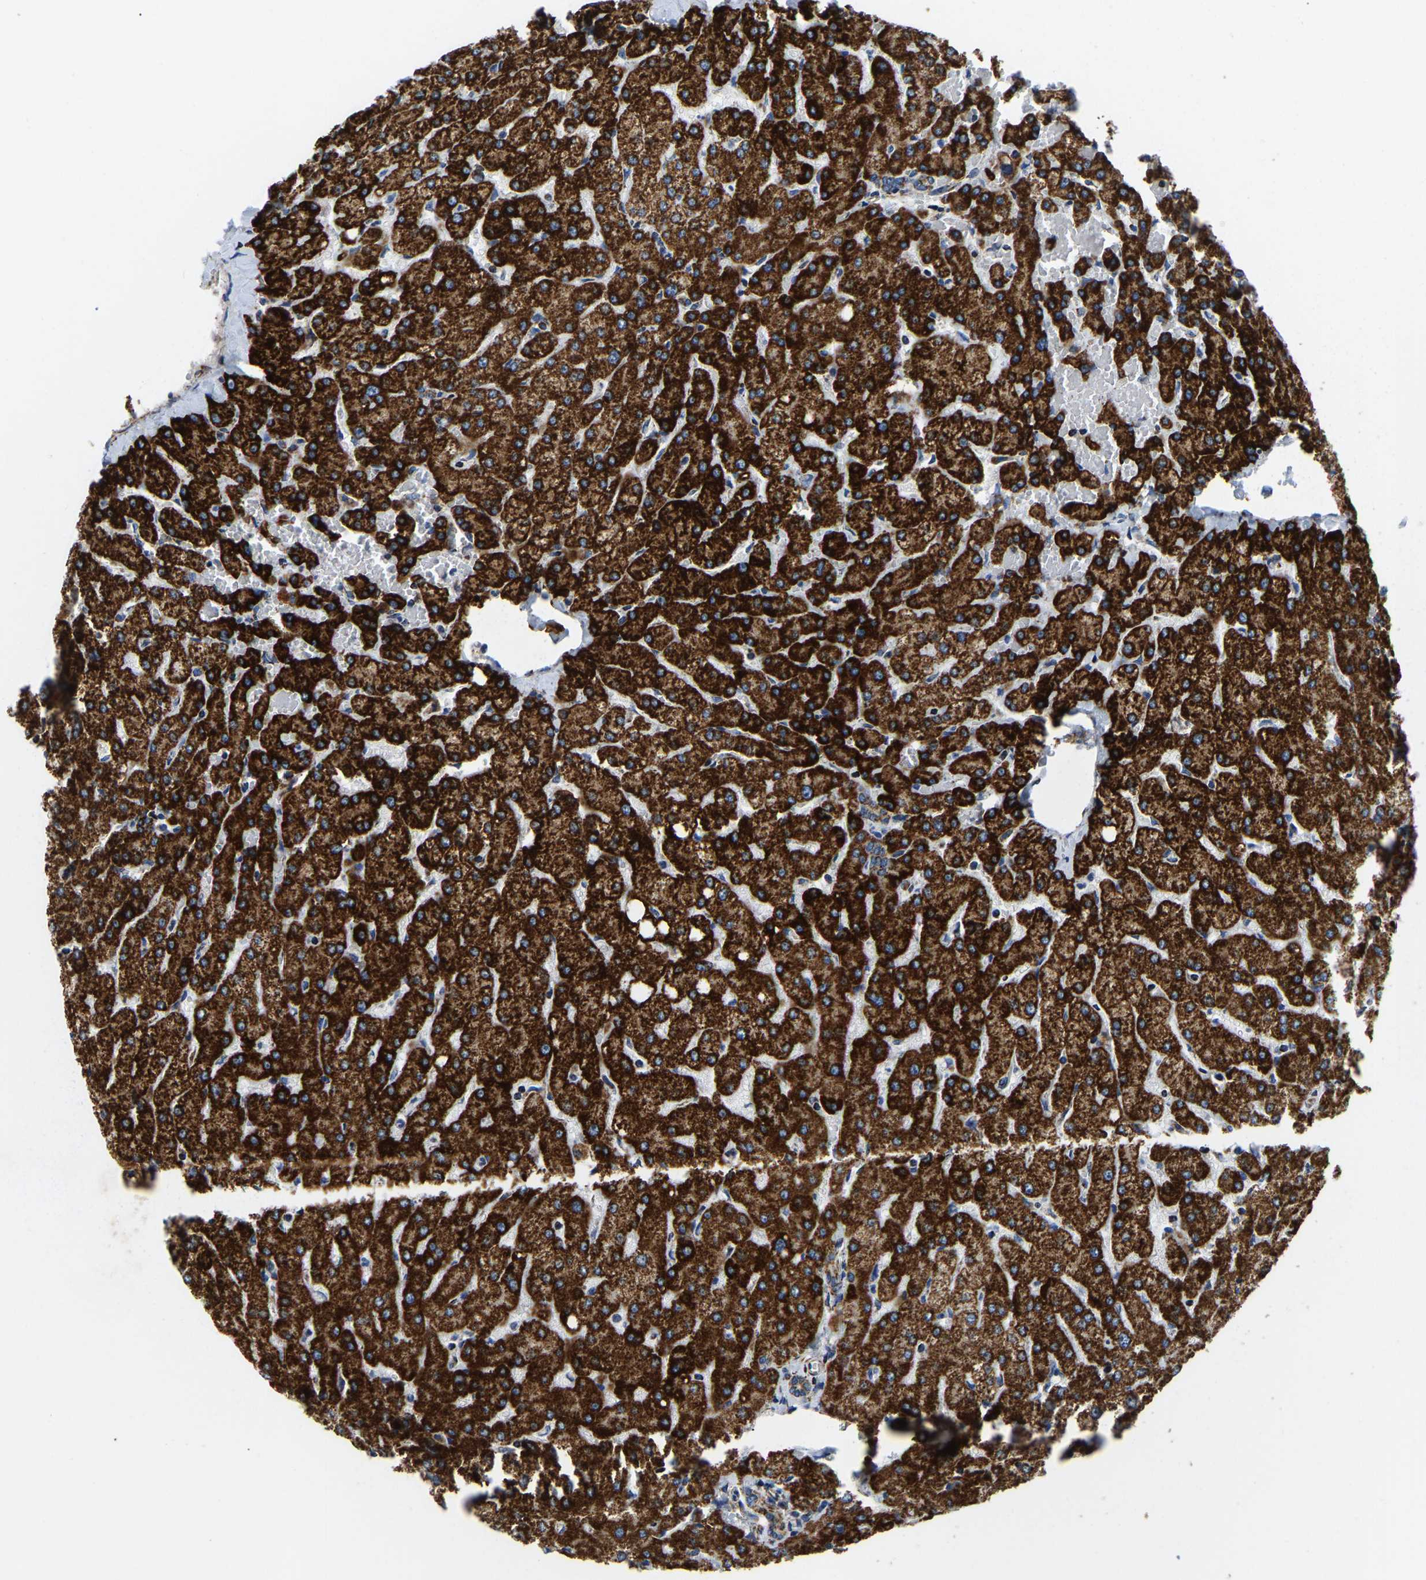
{"staining": {"intensity": "moderate", "quantity": ">75%", "location": "cytoplasmic/membranous"}, "tissue": "liver", "cell_type": "Cholangiocytes", "image_type": "normal", "snomed": [{"axis": "morphology", "description": "Normal tissue, NOS"}, {"axis": "topography", "description": "Liver"}], "caption": "Human liver stained for a protein (brown) shows moderate cytoplasmic/membranous positive positivity in approximately >75% of cholangiocytes.", "gene": "SFXN1", "patient": {"sex": "female", "age": 54}}